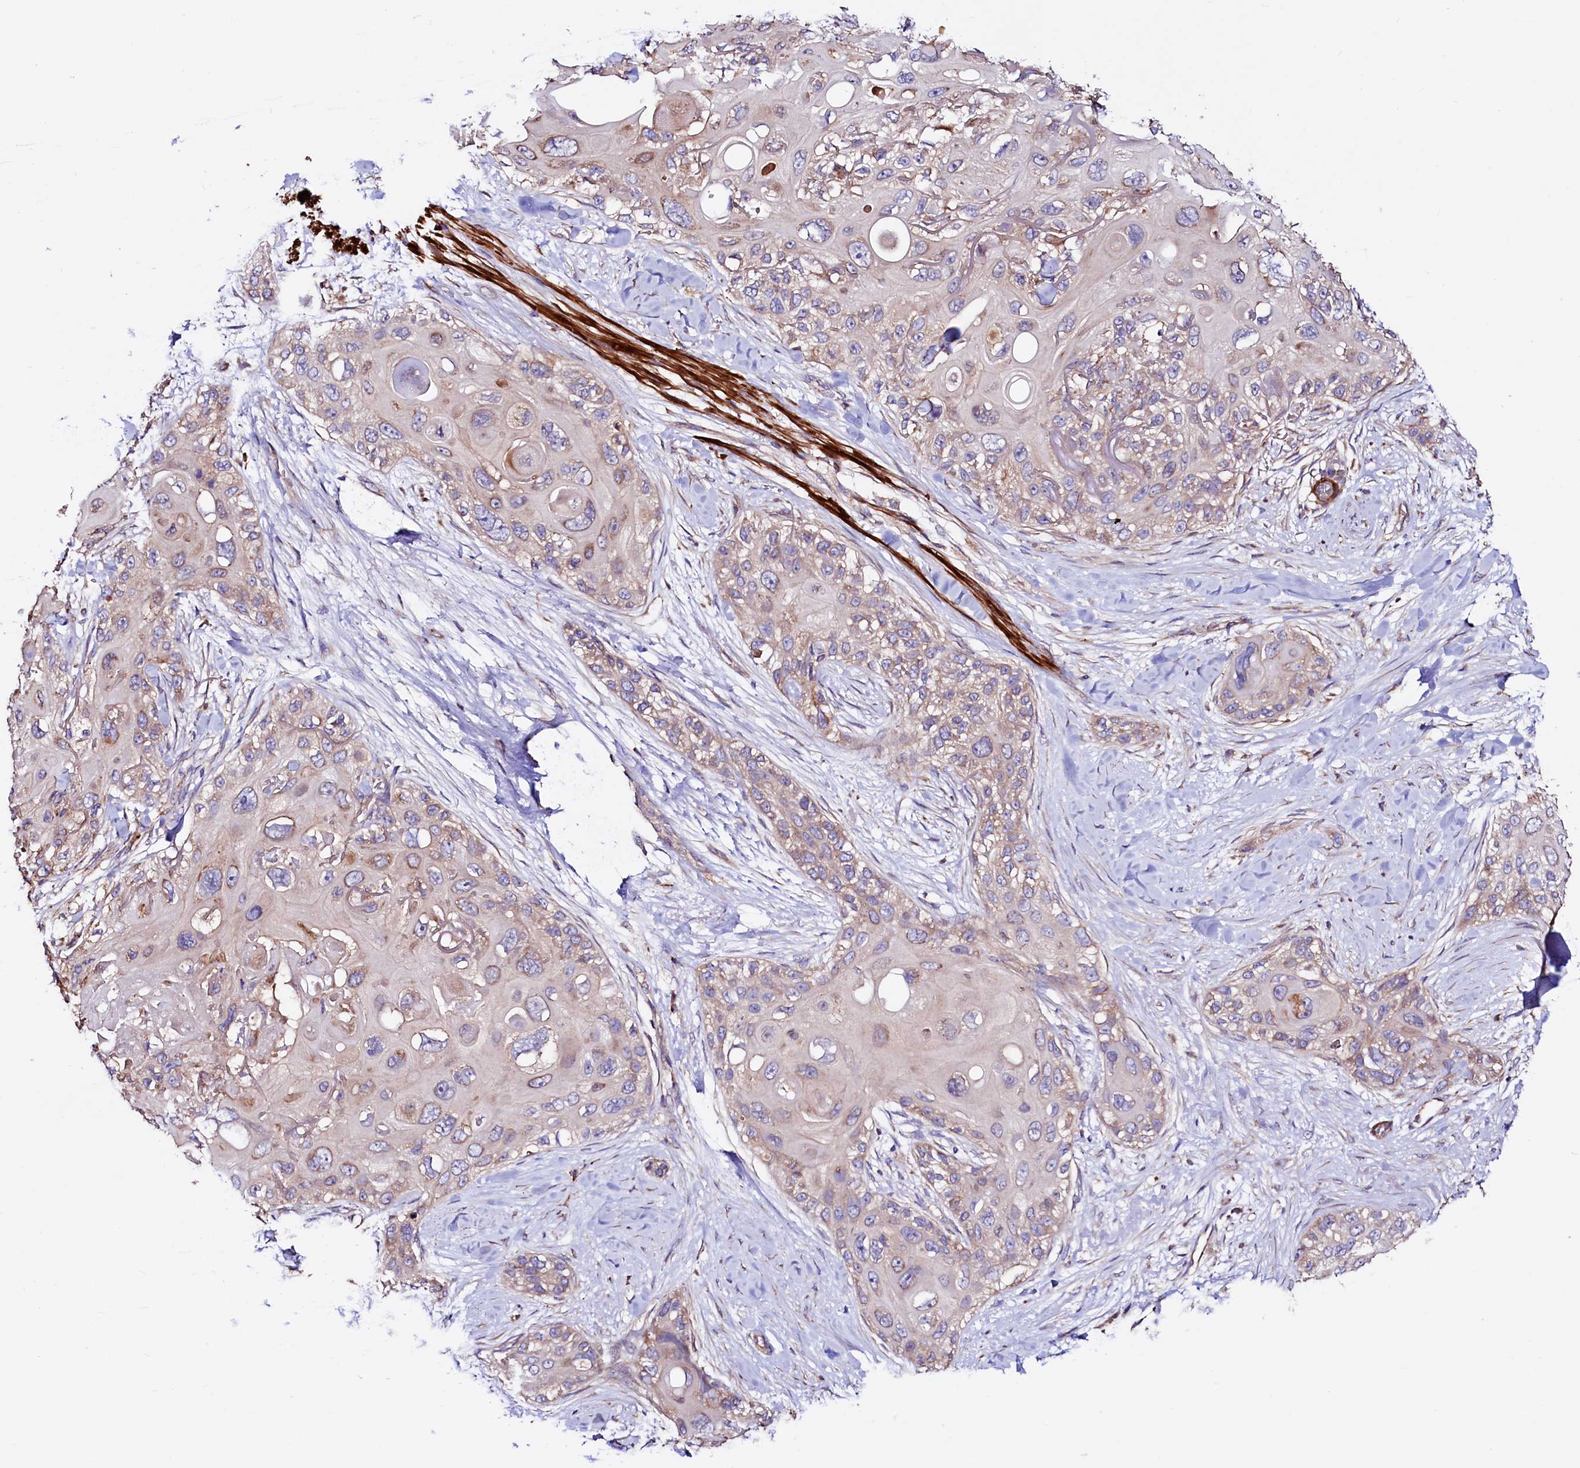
{"staining": {"intensity": "weak", "quantity": "<25%", "location": "cytoplasmic/membranous"}, "tissue": "skin cancer", "cell_type": "Tumor cells", "image_type": "cancer", "snomed": [{"axis": "morphology", "description": "Normal tissue, NOS"}, {"axis": "morphology", "description": "Squamous cell carcinoma, NOS"}, {"axis": "topography", "description": "Skin"}], "caption": "Immunohistochemistry (IHC) of skin cancer (squamous cell carcinoma) exhibits no expression in tumor cells.", "gene": "CIAO3", "patient": {"sex": "male", "age": 72}}